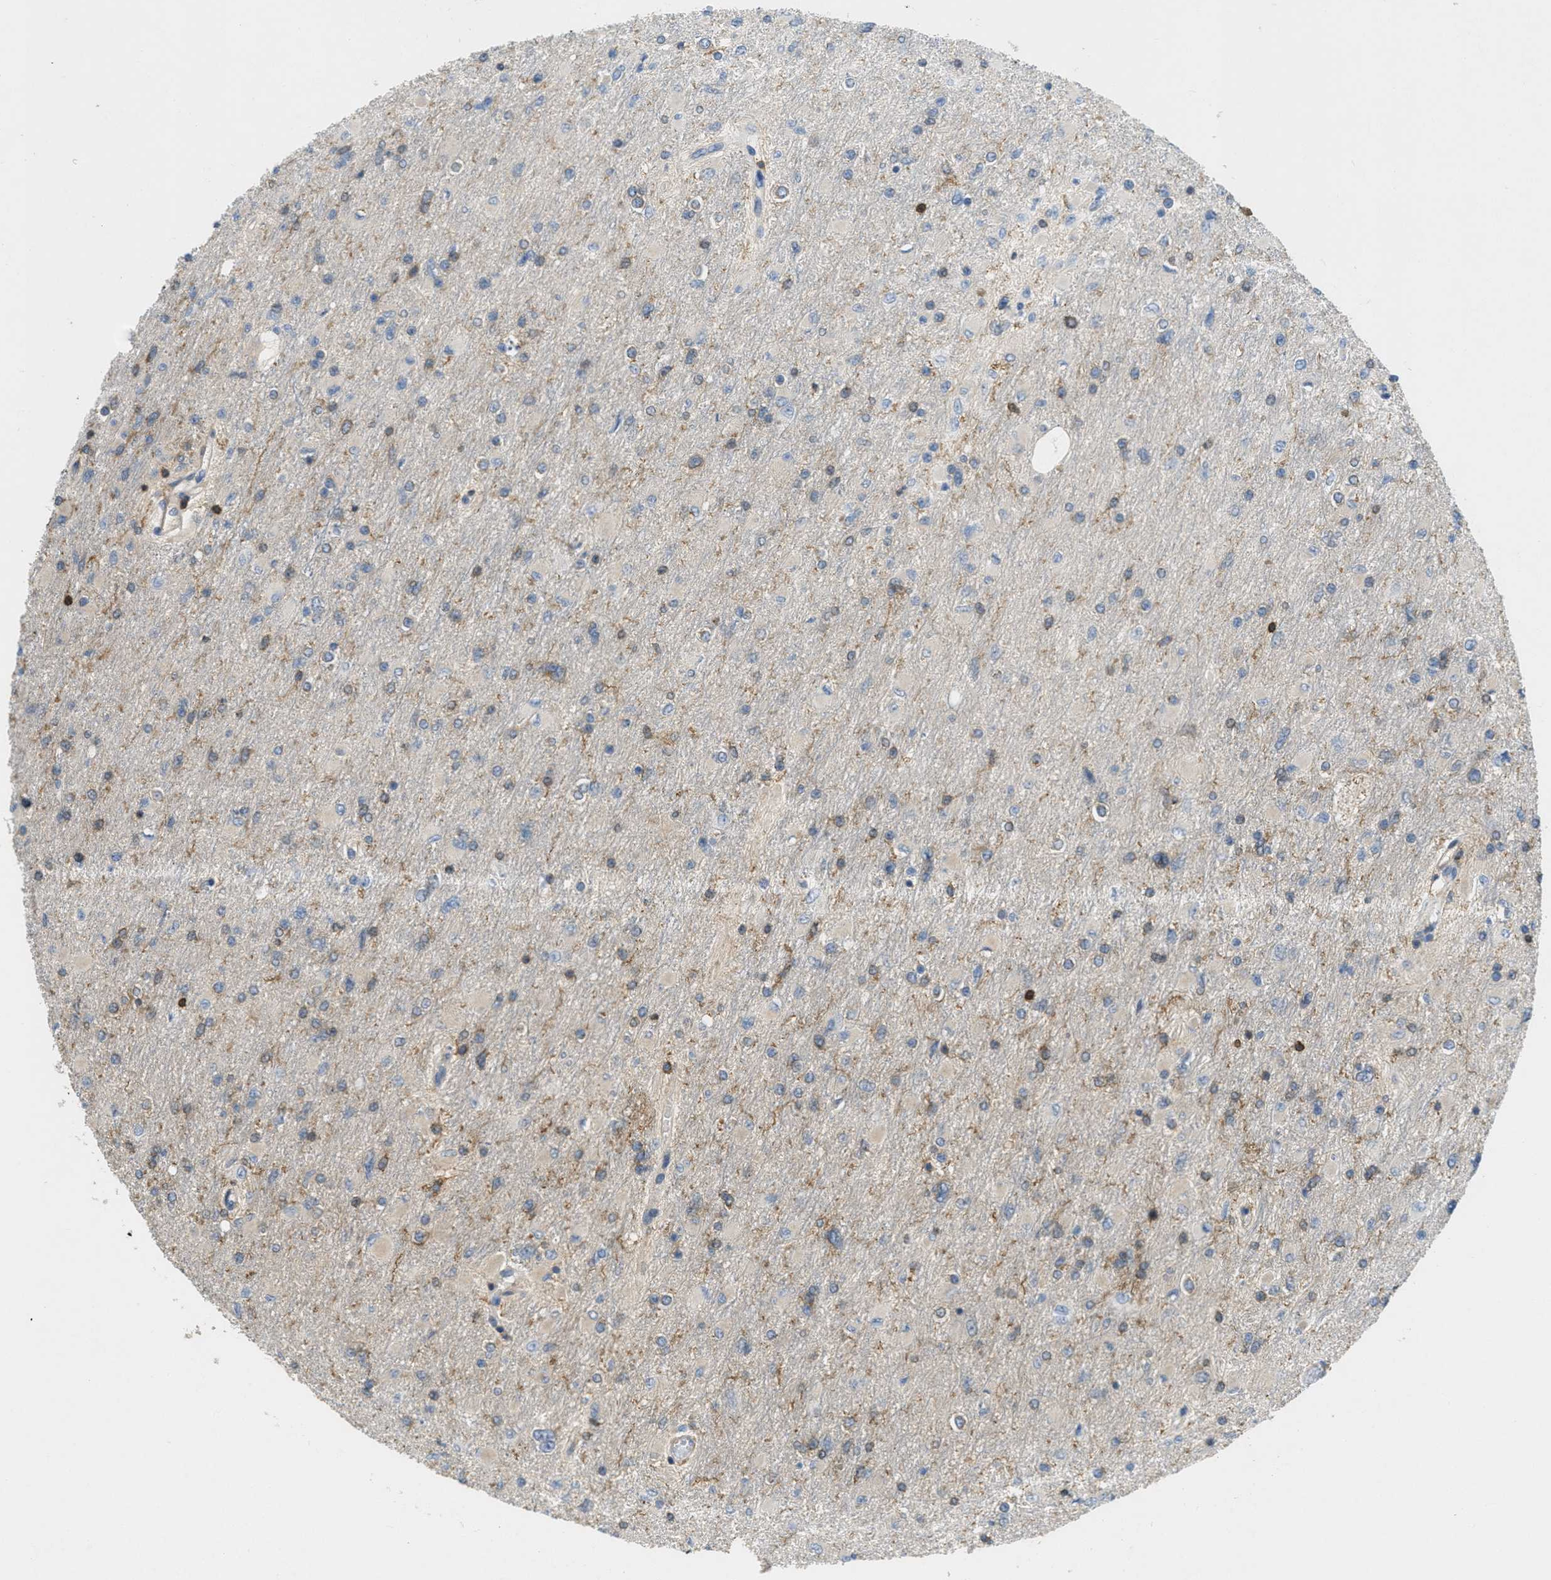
{"staining": {"intensity": "weak", "quantity": "<25%", "location": "cytoplasmic/membranous"}, "tissue": "glioma", "cell_type": "Tumor cells", "image_type": "cancer", "snomed": [{"axis": "morphology", "description": "Glioma, malignant, High grade"}, {"axis": "topography", "description": "Cerebral cortex"}], "caption": "A high-resolution photomicrograph shows immunohistochemistry (IHC) staining of high-grade glioma (malignant), which reveals no significant staining in tumor cells. (DAB immunohistochemistry (IHC) with hematoxylin counter stain).", "gene": "GRIK2", "patient": {"sex": "female", "age": 36}}